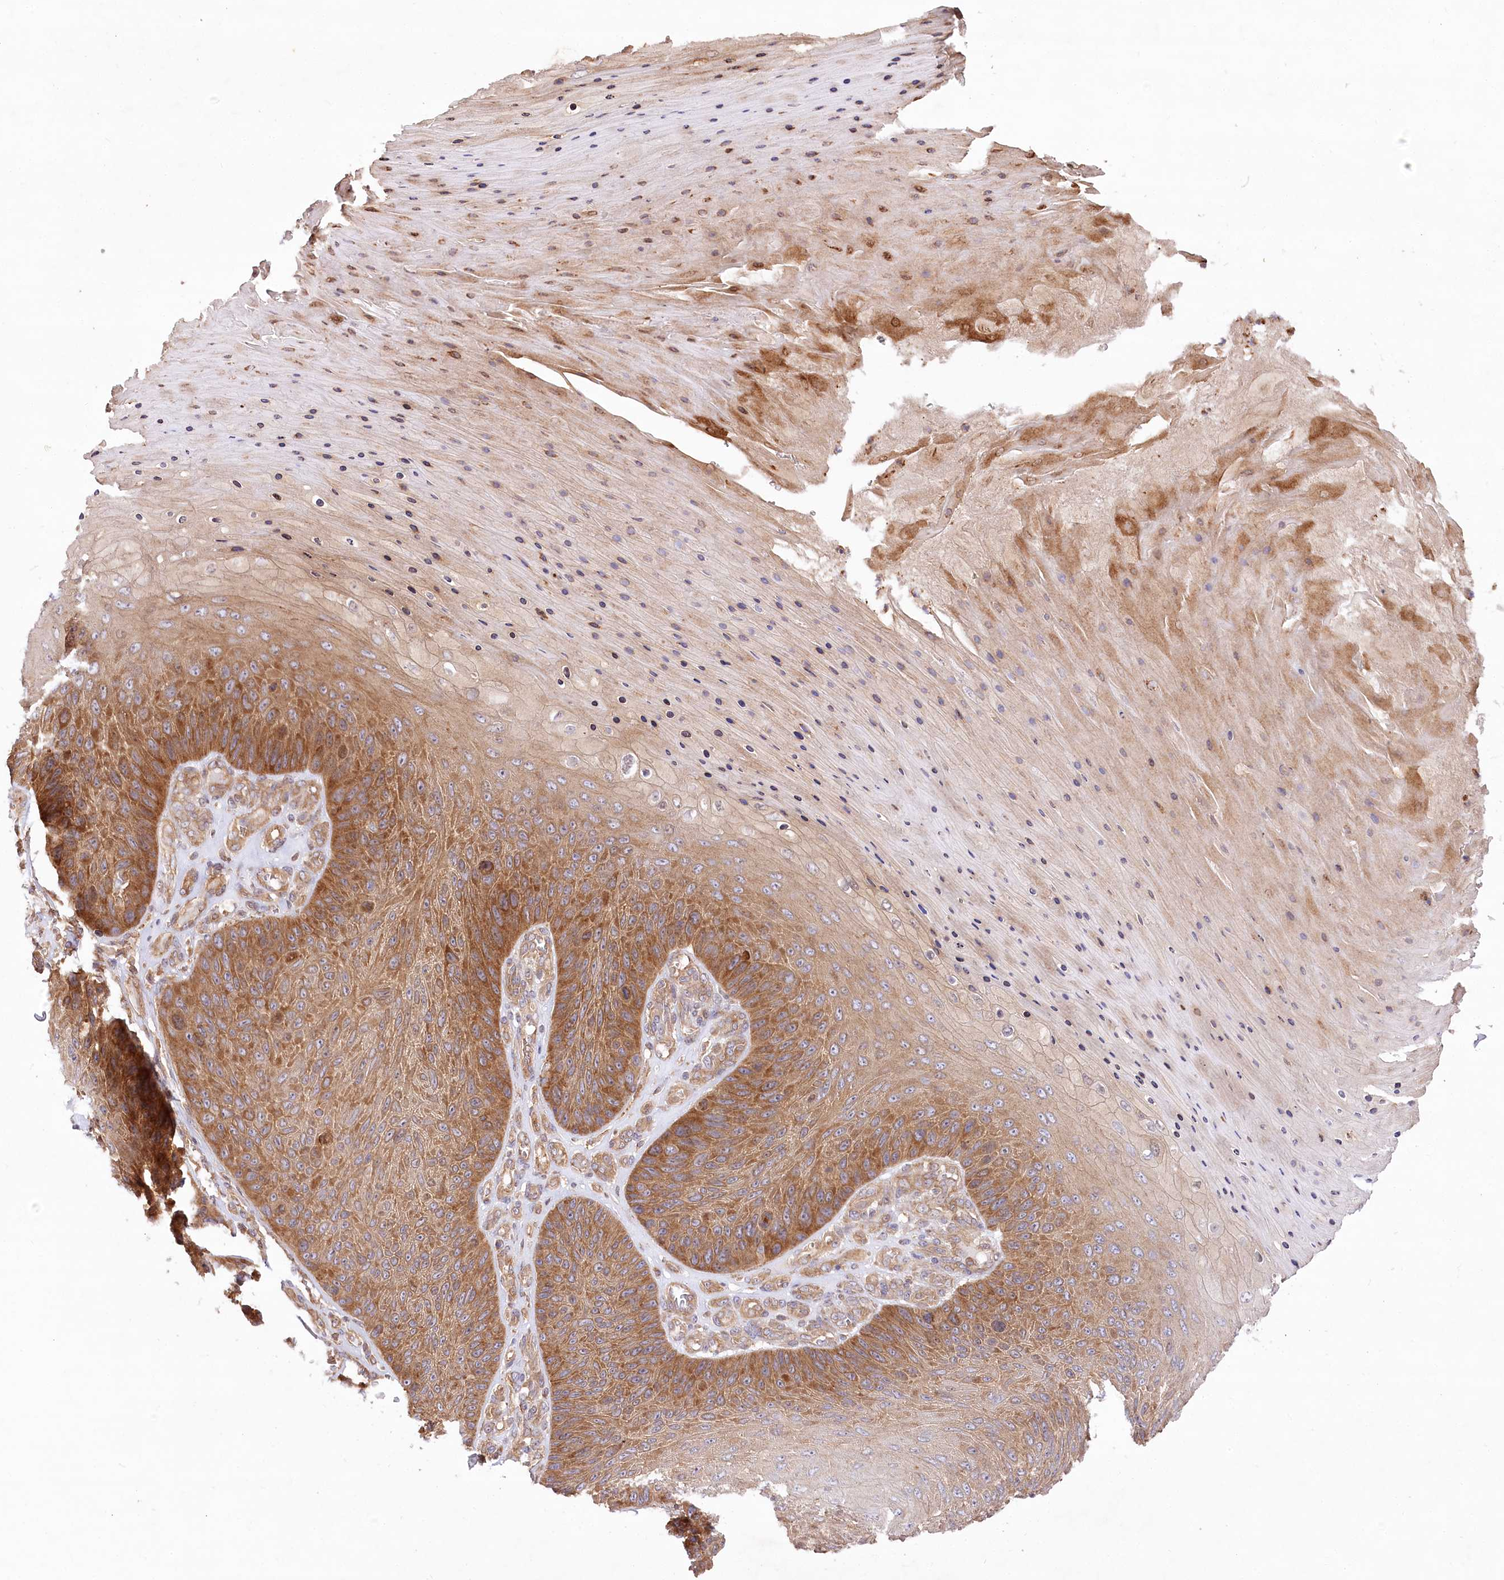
{"staining": {"intensity": "moderate", "quantity": ">75%", "location": "cytoplasmic/membranous"}, "tissue": "skin cancer", "cell_type": "Tumor cells", "image_type": "cancer", "snomed": [{"axis": "morphology", "description": "Squamous cell carcinoma, NOS"}, {"axis": "topography", "description": "Skin"}], "caption": "An immunohistochemistry photomicrograph of tumor tissue is shown. Protein staining in brown highlights moderate cytoplasmic/membranous positivity in squamous cell carcinoma (skin) within tumor cells. (Brightfield microscopy of DAB IHC at high magnification).", "gene": "UMPS", "patient": {"sex": "female", "age": 88}}